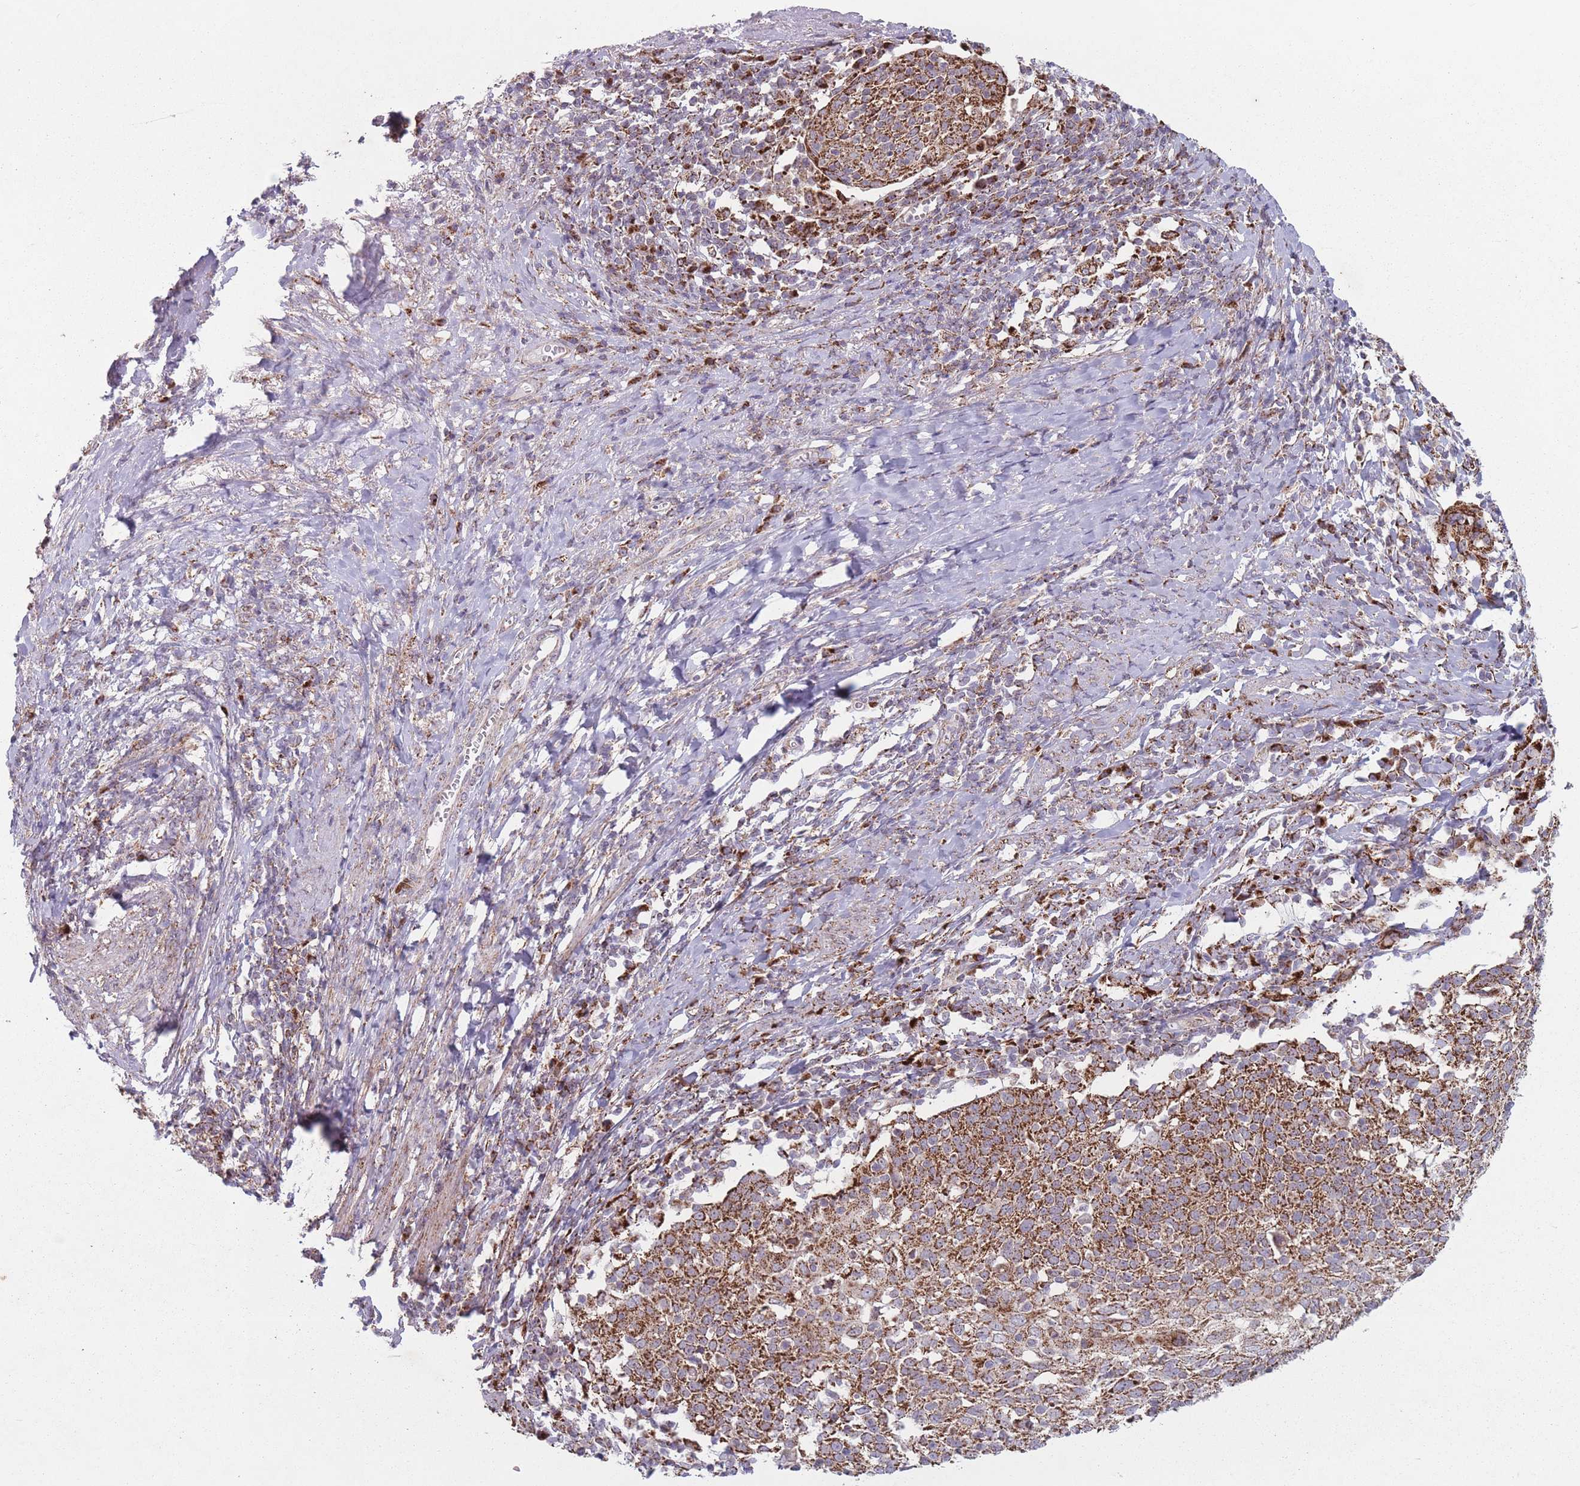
{"staining": {"intensity": "moderate", "quantity": ">75%", "location": "cytoplasmic/membranous"}, "tissue": "cervical cancer", "cell_type": "Tumor cells", "image_type": "cancer", "snomed": [{"axis": "morphology", "description": "Squamous cell carcinoma, NOS"}, {"axis": "topography", "description": "Cervix"}], "caption": "Moderate cytoplasmic/membranous staining for a protein is present in about >75% of tumor cells of cervical cancer (squamous cell carcinoma) using immunohistochemistry (IHC).", "gene": "OR10Q1", "patient": {"sex": "female", "age": 52}}